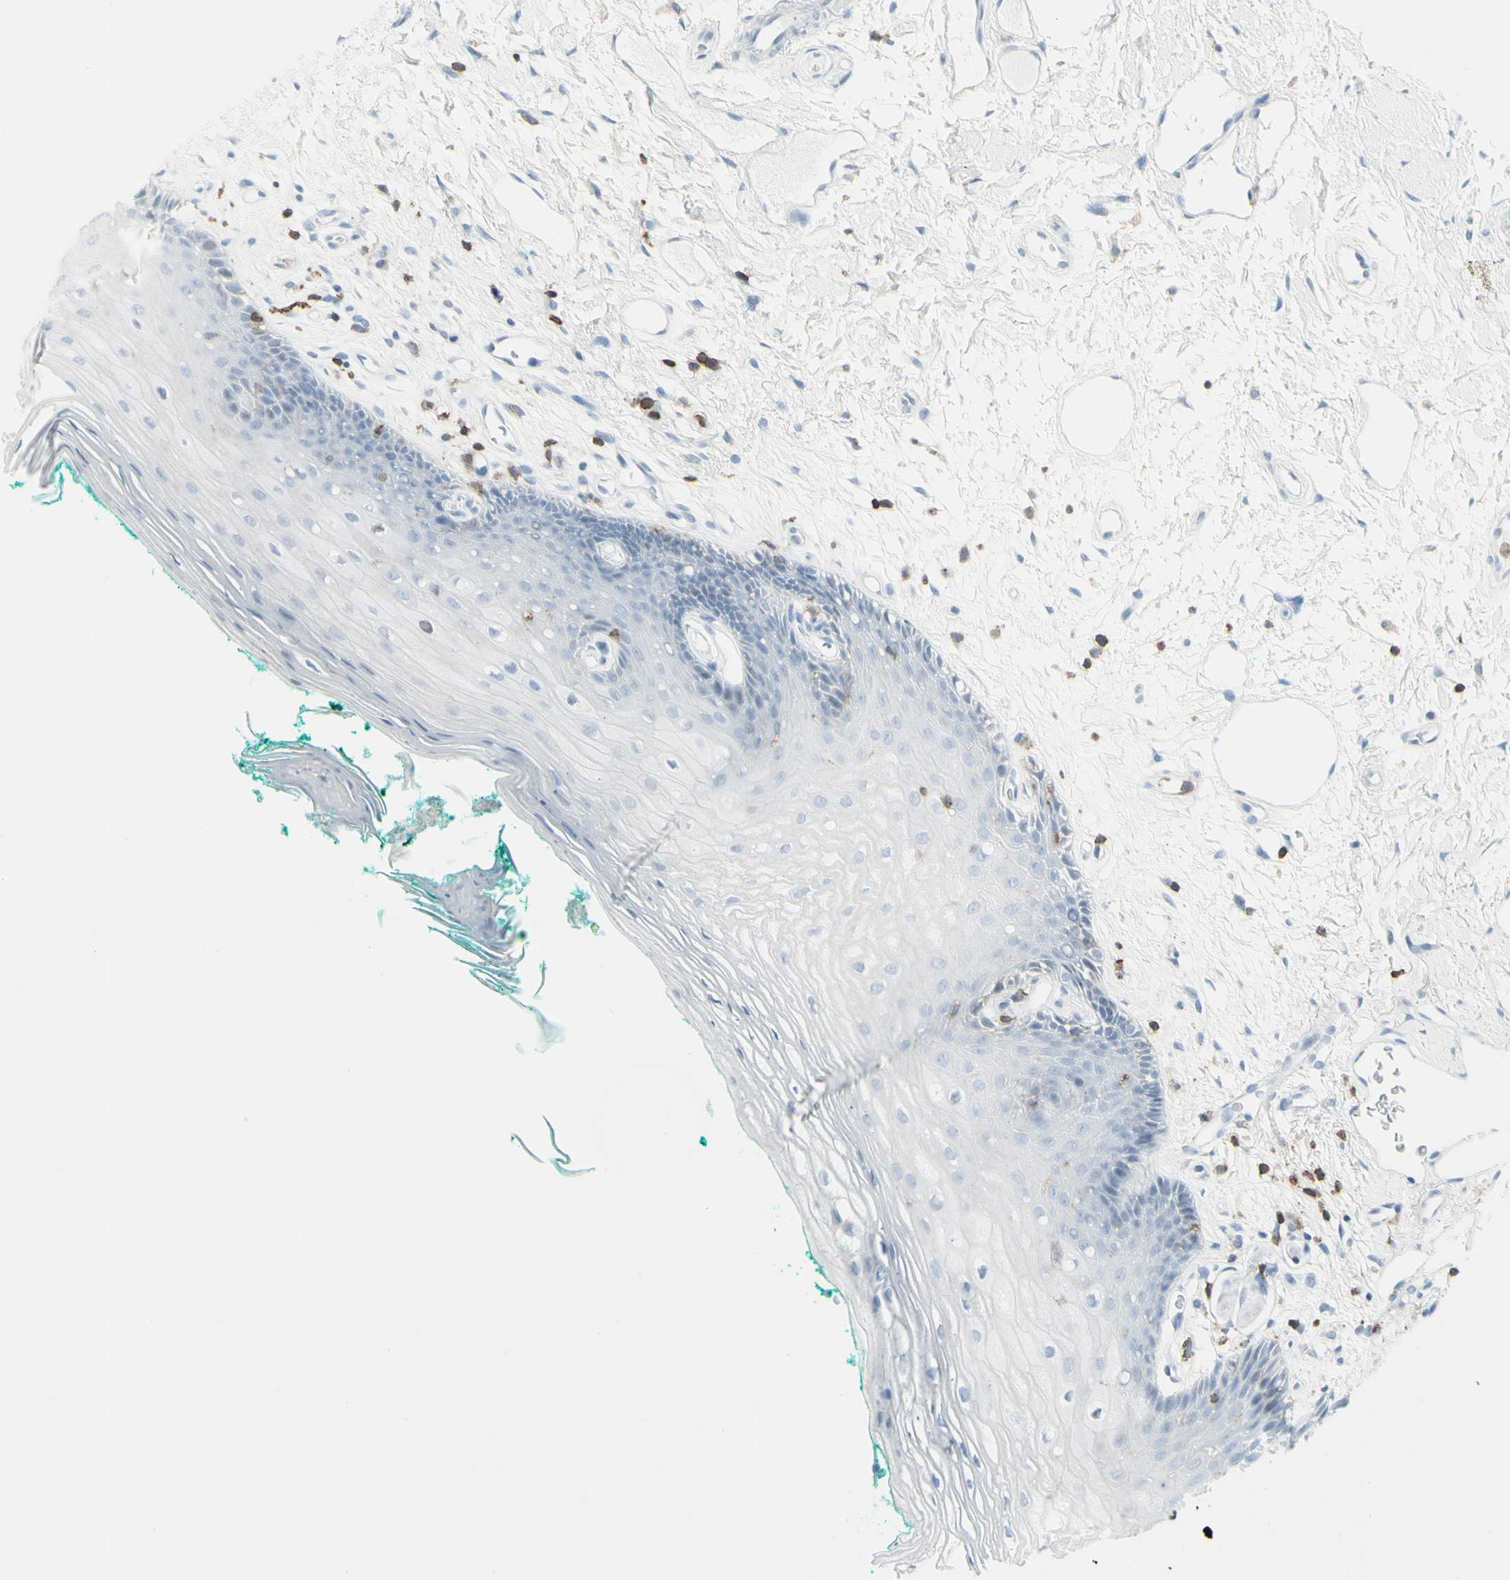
{"staining": {"intensity": "weak", "quantity": "<25%", "location": "cytoplasmic/membranous"}, "tissue": "oral mucosa", "cell_type": "Squamous epithelial cells", "image_type": "normal", "snomed": [{"axis": "morphology", "description": "Normal tissue, NOS"}, {"axis": "topography", "description": "Skeletal muscle"}, {"axis": "topography", "description": "Oral tissue"}, {"axis": "topography", "description": "Peripheral nerve tissue"}], "caption": "Immunohistochemical staining of normal oral mucosa demonstrates no significant expression in squamous epithelial cells. Nuclei are stained in blue.", "gene": "NRG1", "patient": {"sex": "female", "age": 84}}